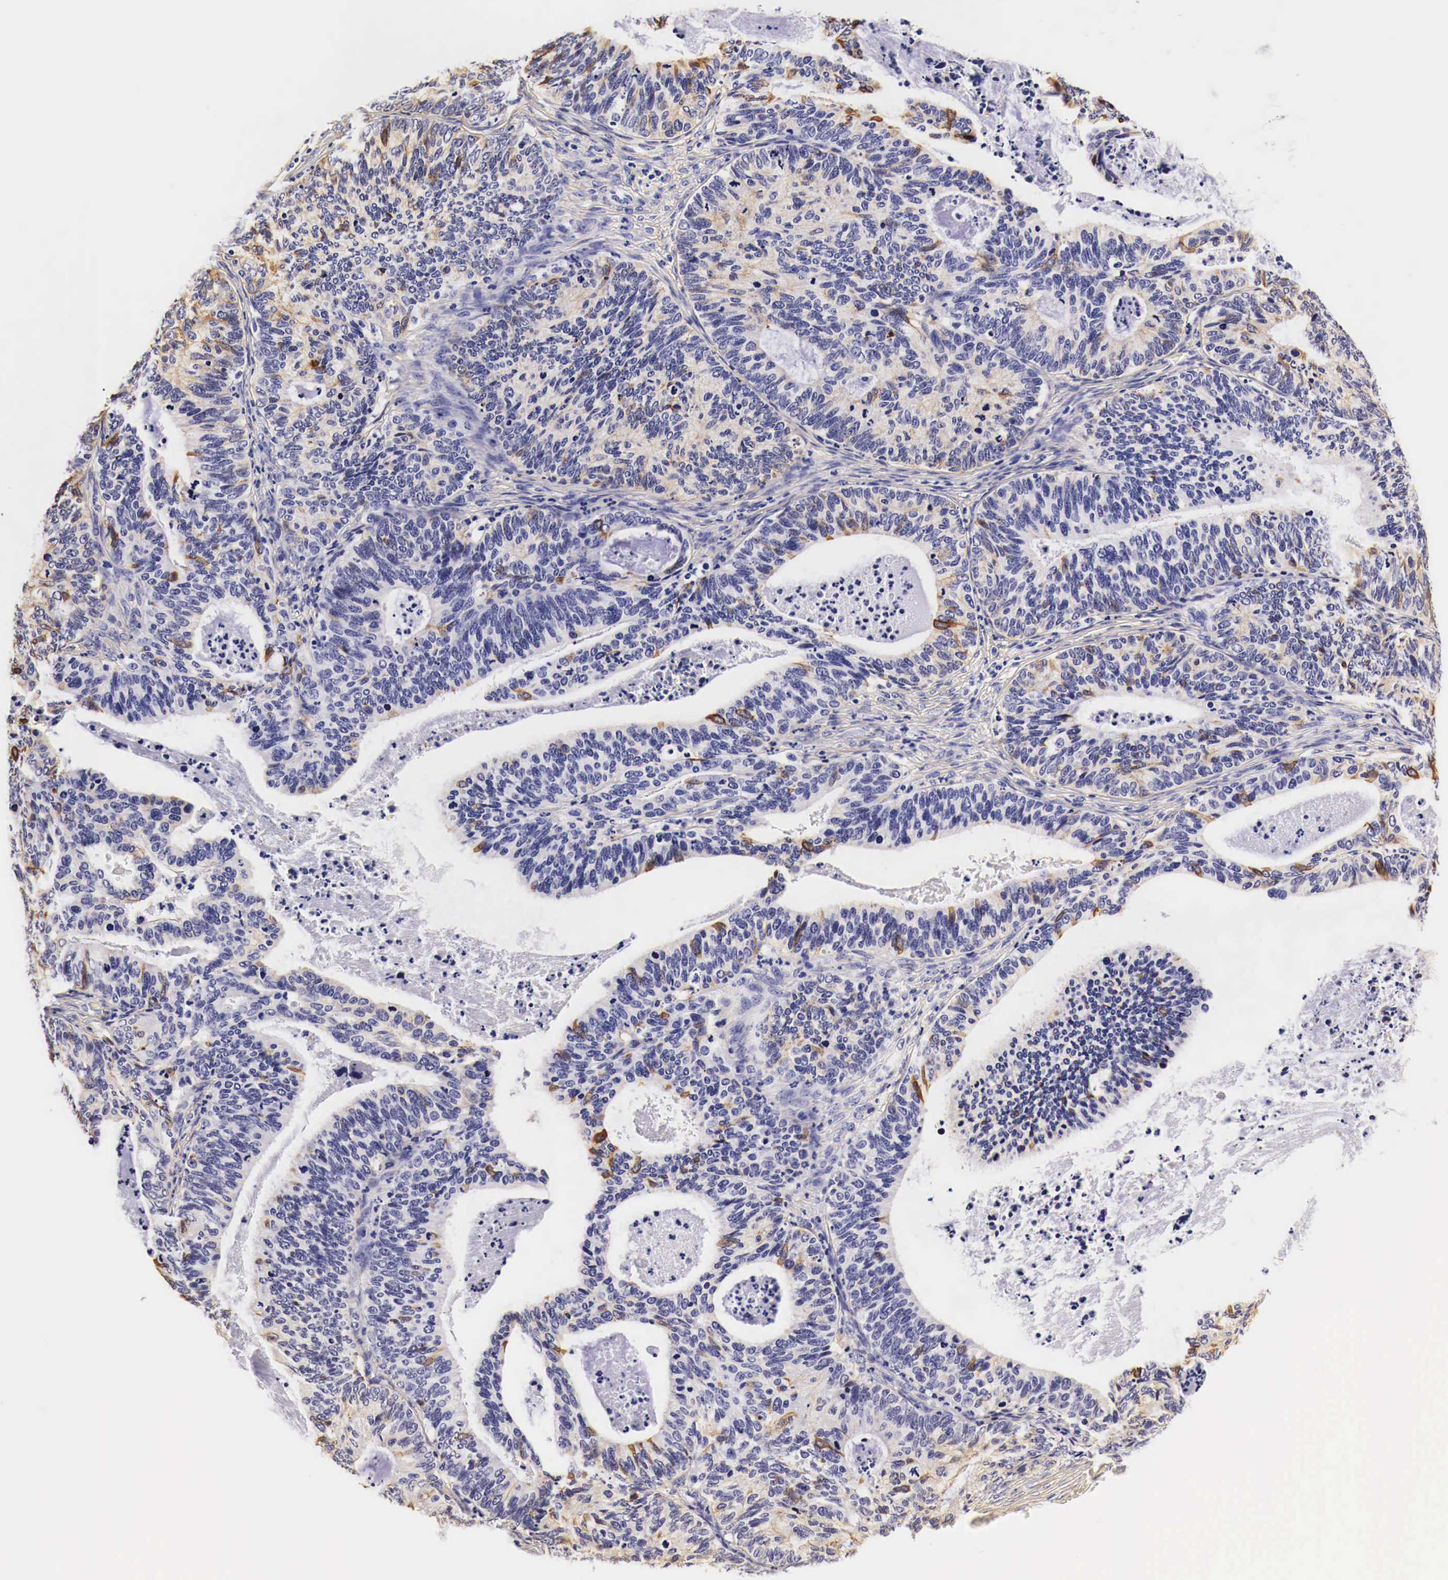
{"staining": {"intensity": "moderate", "quantity": "<25%", "location": "cytoplasmic/membranous"}, "tissue": "ovarian cancer", "cell_type": "Tumor cells", "image_type": "cancer", "snomed": [{"axis": "morphology", "description": "Carcinoma, endometroid"}, {"axis": "topography", "description": "Ovary"}], "caption": "There is low levels of moderate cytoplasmic/membranous expression in tumor cells of endometroid carcinoma (ovarian), as demonstrated by immunohistochemical staining (brown color).", "gene": "EGFR", "patient": {"sex": "female", "age": 52}}